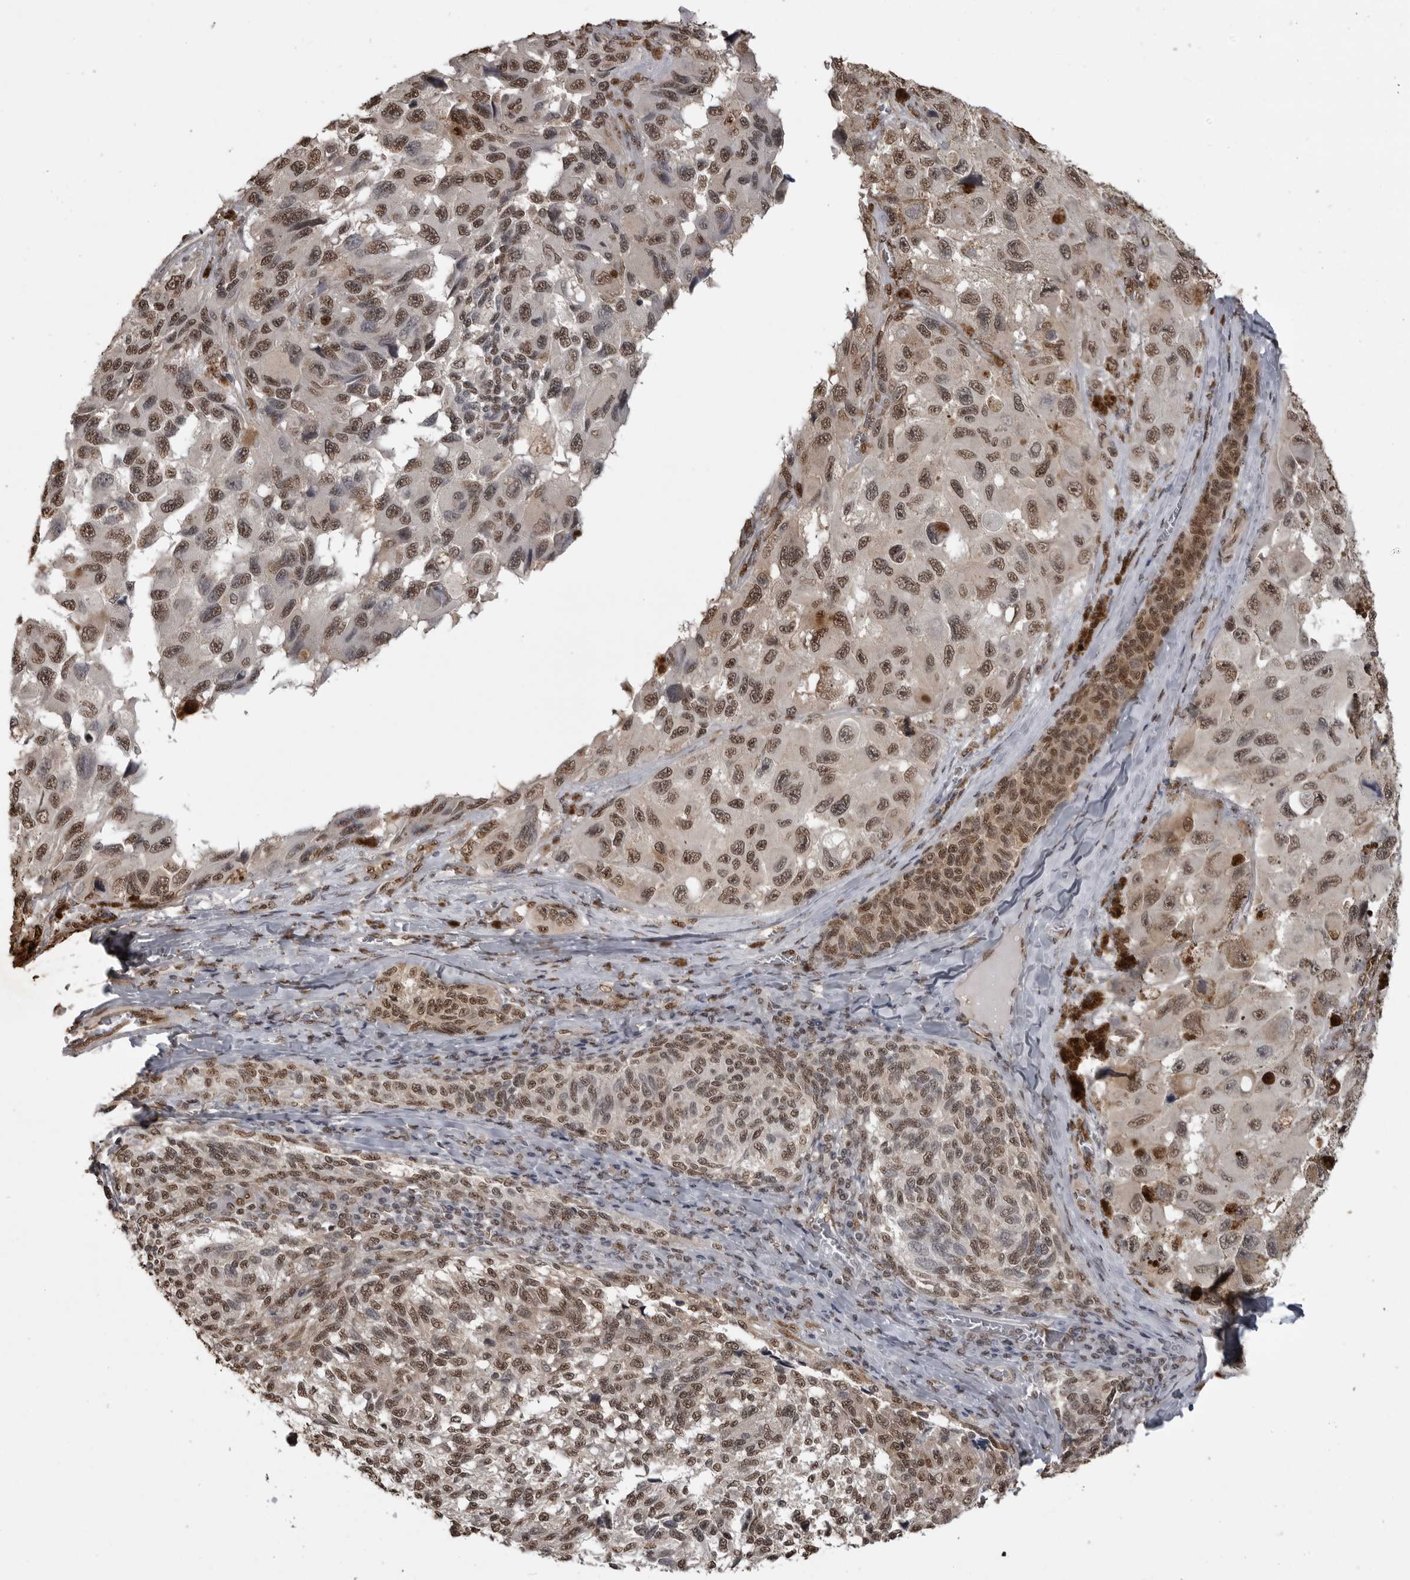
{"staining": {"intensity": "moderate", "quantity": ">75%", "location": "nuclear"}, "tissue": "melanoma", "cell_type": "Tumor cells", "image_type": "cancer", "snomed": [{"axis": "morphology", "description": "Malignant melanoma, NOS"}, {"axis": "topography", "description": "Skin"}], "caption": "The image shows immunohistochemical staining of melanoma. There is moderate nuclear positivity is identified in about >75% of tumor cells. The staining was performed using DAB to visualize the protein expression in brown, while the nuclei were stained in blue with hematoxylin (Magnification: 20x).", "gene": "SMAD2", "patient": {"sex": "female", "age": 73}}